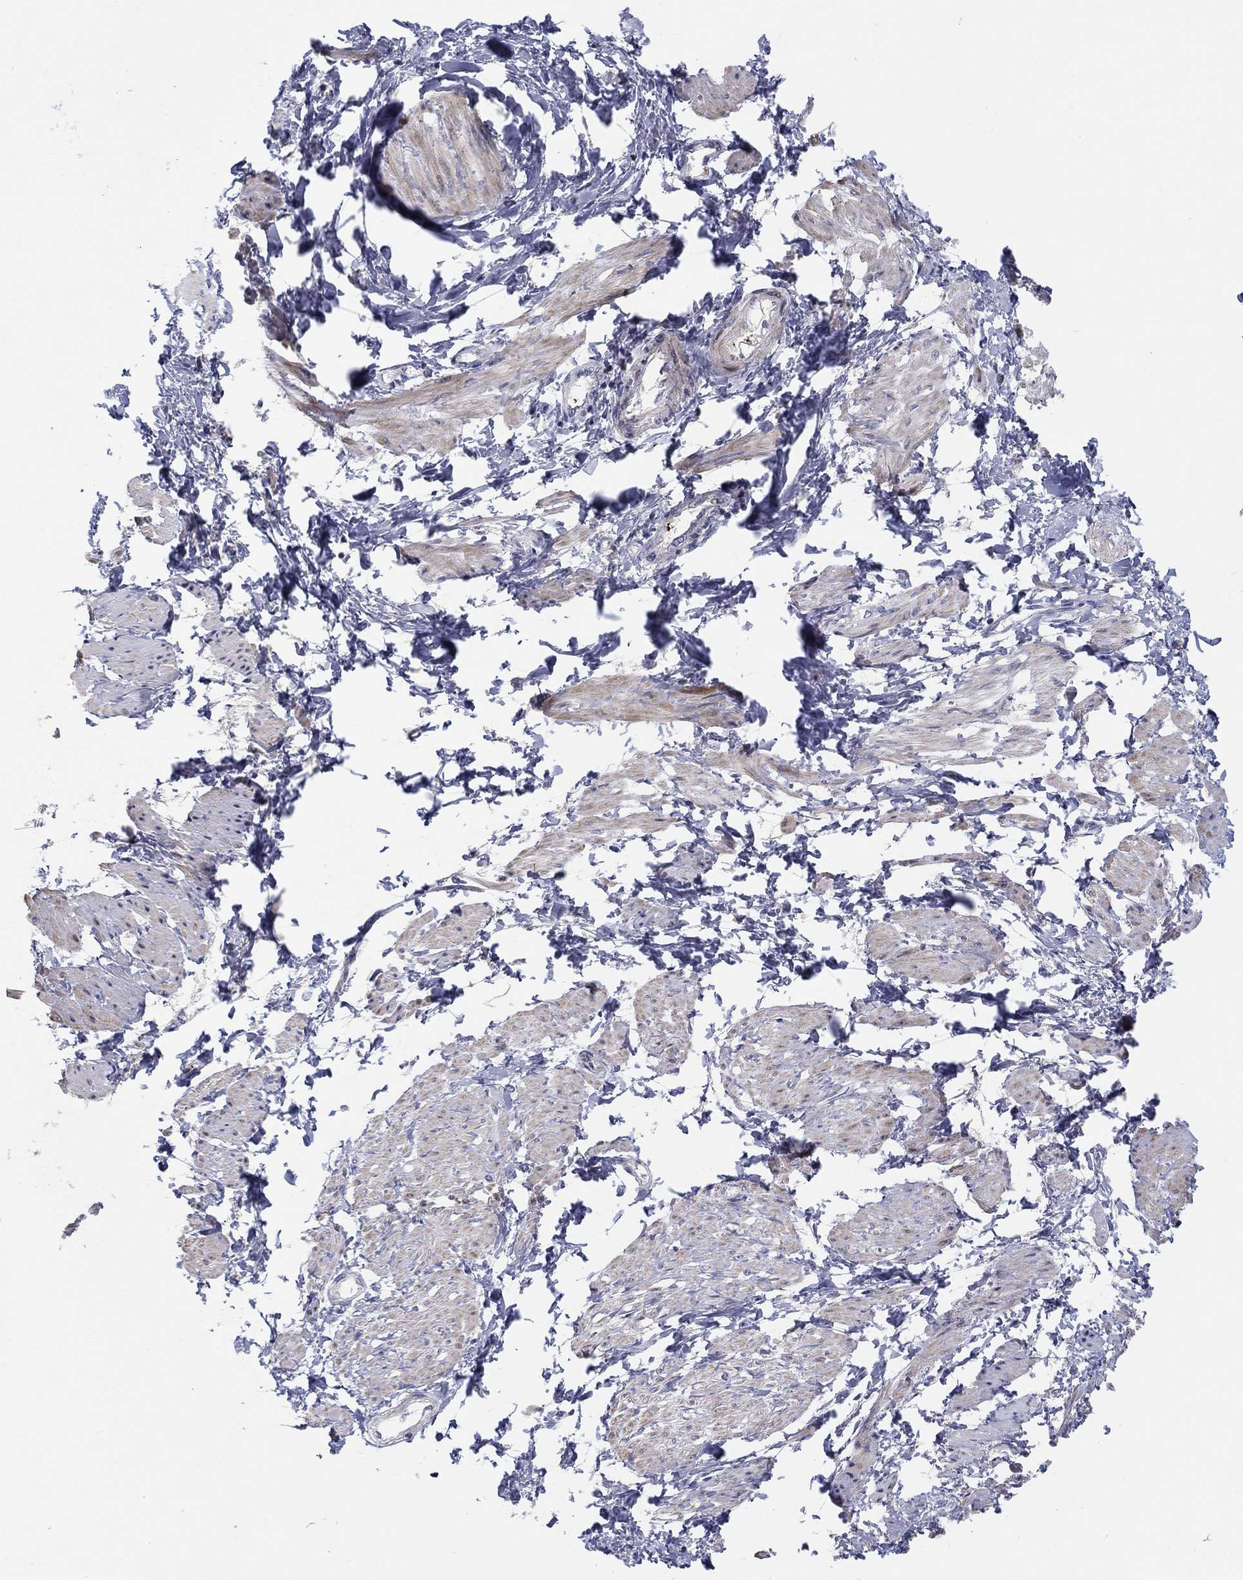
{"staining": {"intensity": "negative", "quantity": "none", "location": "none"}, "tissue": "smooth muscle", "cell_type": "Smooth muscle cells", "image_type": "normal", "snomed": [{"axis": "morphology", "description": "Normal tissue, NOS"}, {"axis": "topography", "description": "Smooth muscle"}, {"axis": "topography", "description": "Uterus"}], "caption": "Smooth muscle cells are negative for brown protein staining in benign smooth muscle. (DAB (3,3'-diaminobenzidine) immunohistochemistry visualized using brightfield microscopy, high magnification).", "gene": "ALOX12", "patient": {"sex": "female", "age": 39}}